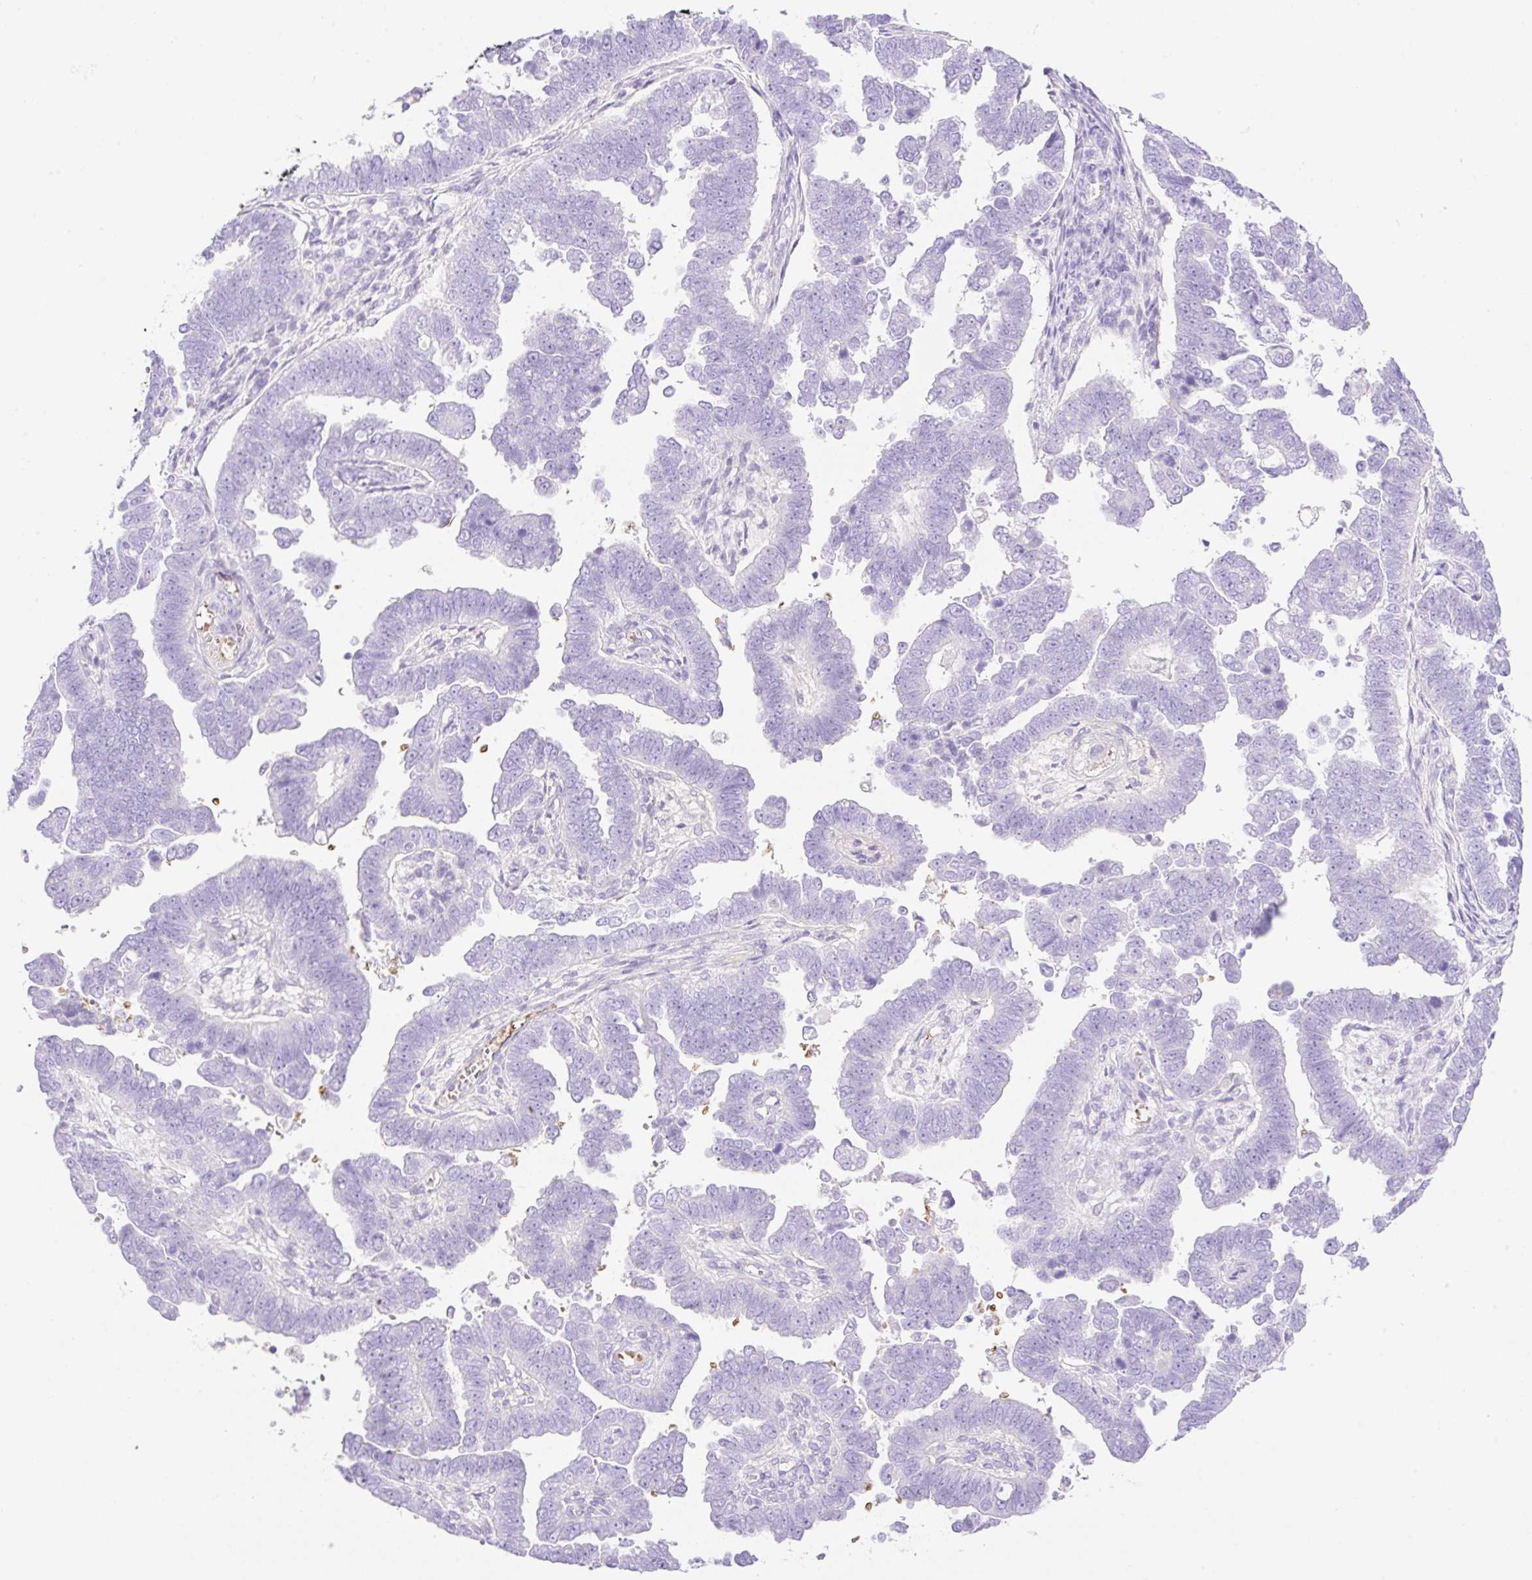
{"staining": {"intensity": "negative", "quantity": "none", "location": "none"}, "tissue": "endometrial cancer", "cell_type": "Tumor cells", "image_type": "cancer", "snomed": [{"axis": "morphology", "description": "Adenocarcinoma, NOS"}, {"axis": "topography", "description": "Endometrium"}], "caption": "Photomicrograph shows no protein positivity in tumor cells of endometrial cancer (adenocarcinoma) tissue.", "gene": "CDX1", "patient": {"sex": "female", "age": 75}}